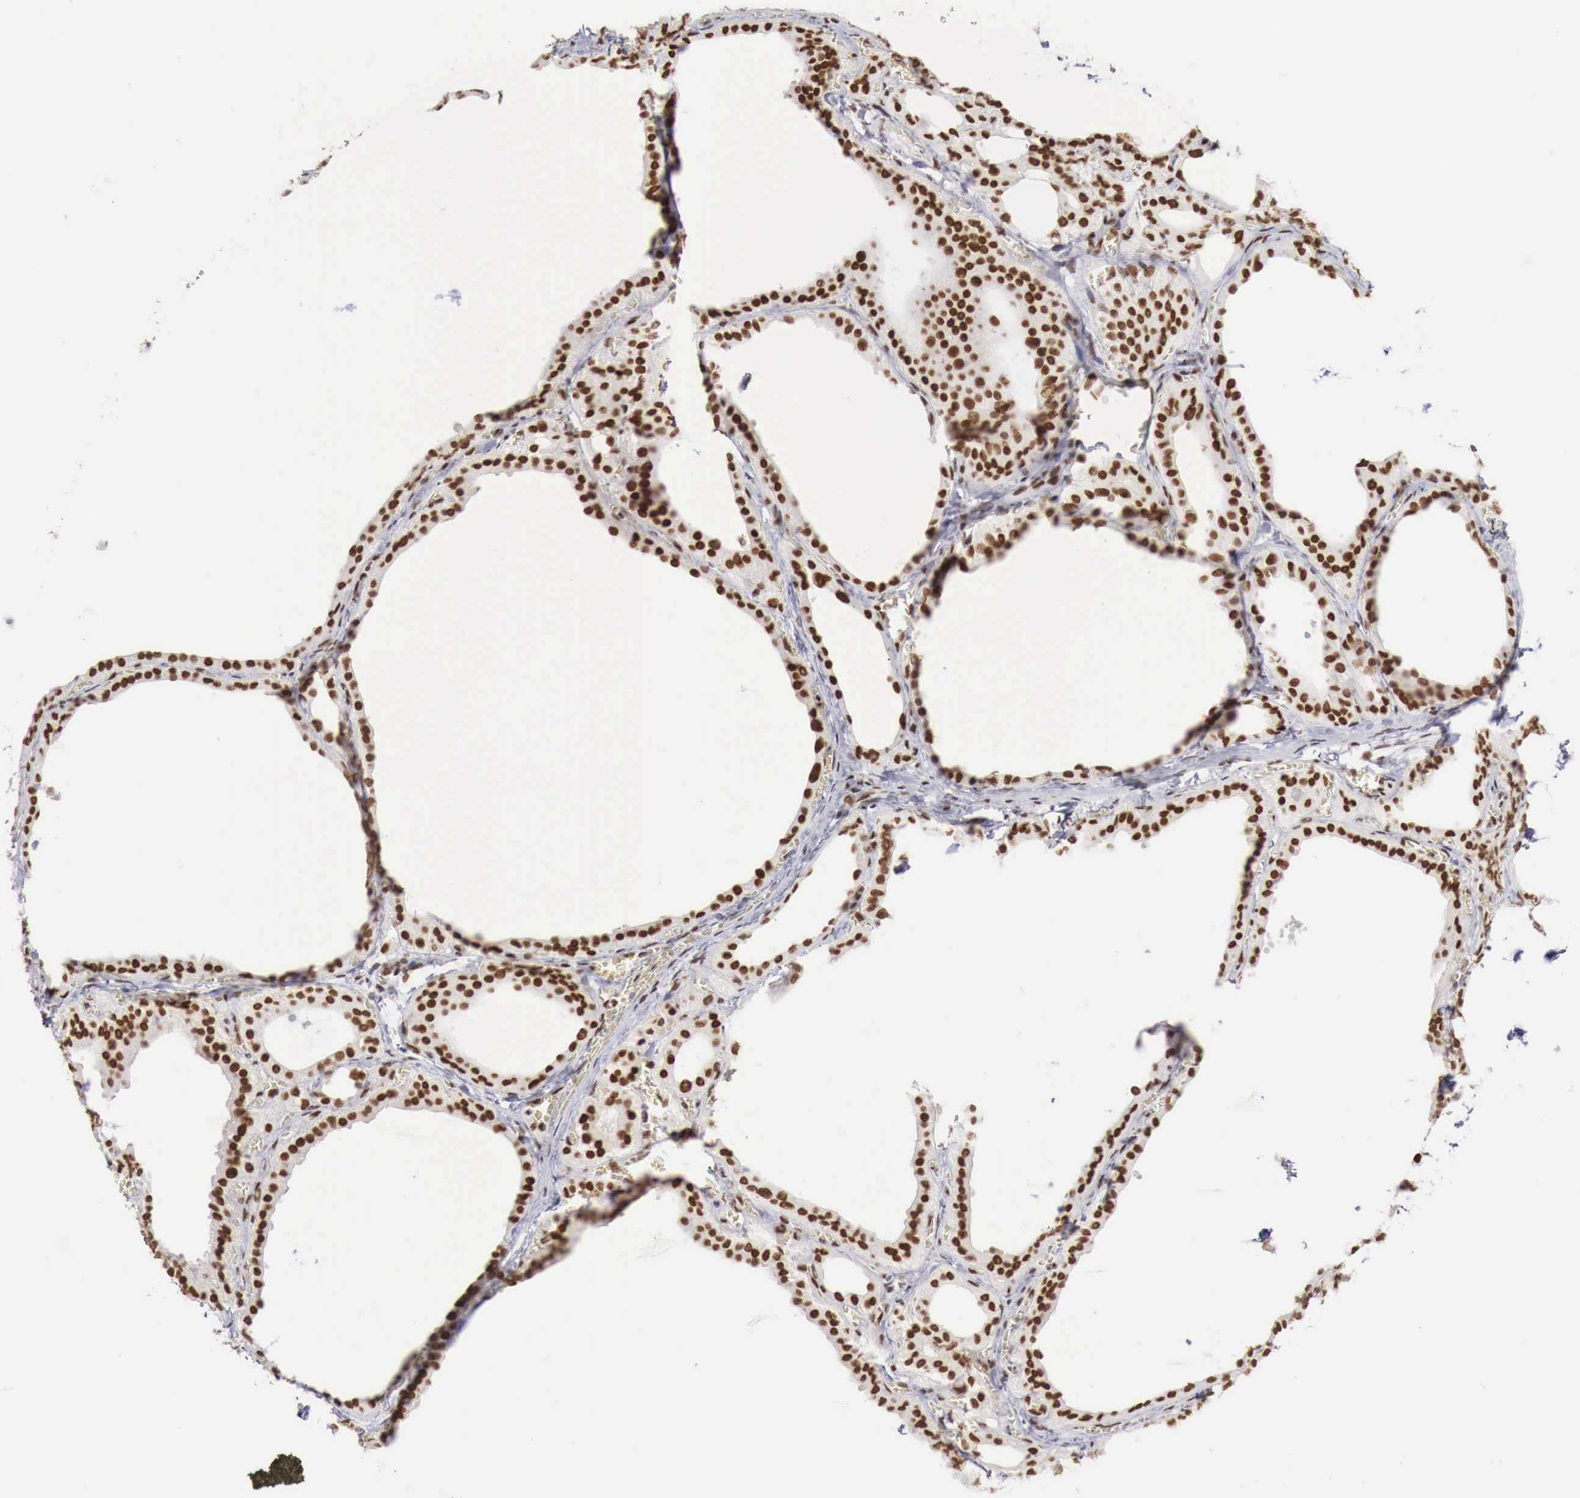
{"staining": {"intensity": "strong", "quantity": ">75%", "location": "nuclear"}, "tissue": "thyroid gland", "cell_type": "Glandular cells", "image_type": "normal", "snomed": [{"axis": "morphology", "description": "Normal tissue, NOS"}, {"axis": "topography", "description": "Thyroid gland"}], "caption": "A high amount of strong nuclear expression is seen in approximately >75% of glandular cells in normal thyroid gland. (IHC, brightfield microscopy, high magnification).", "gene": "PHF14", "patient": {"sex": "female", "age": 55}}